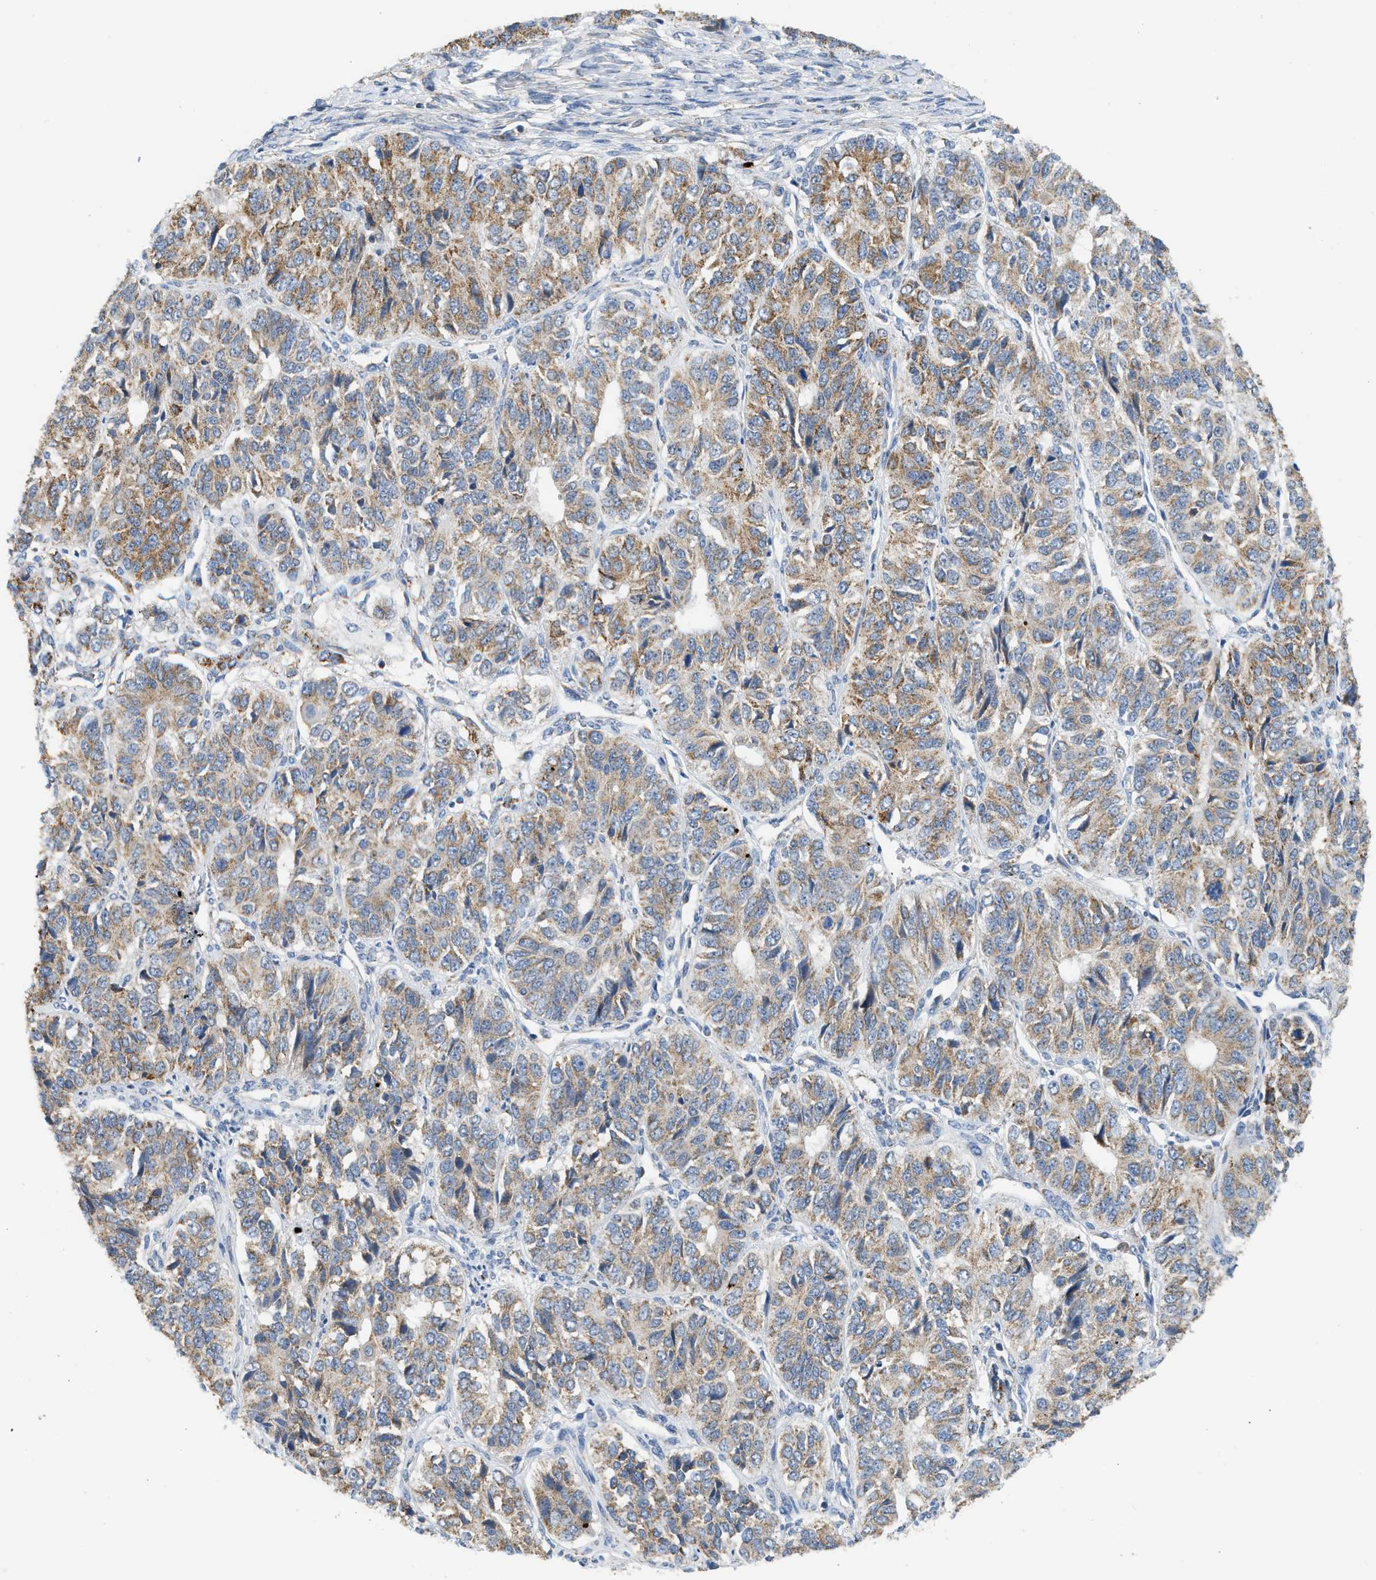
{"staining": {"intensity": "moderate", "quantity": ">75%", "location": "cytoplasmic/membranous"}, "tissue": "ovarian cancer", "cell_type": "Tumor cells", "image_type": "cancer", "snomed": [{"axis": "morphology", "description": "Carcinoma, endometroid"}, {"axis": "topography", "description": "Ovary"}], "caption": "IHC staining of ovarian cancer, which exhibits medium levels of moderate cytoplasmic/membranous staining in approximately >75% of tumor cells indicating moderate cytoplasmic/membranous protein positivity. The staining was performed using DAB (brown) for protein detection and nuclei were counterstained in hematoxylin (blue).", "gene": "GOT2", "patient": {"sex": "female", "age": 51}}